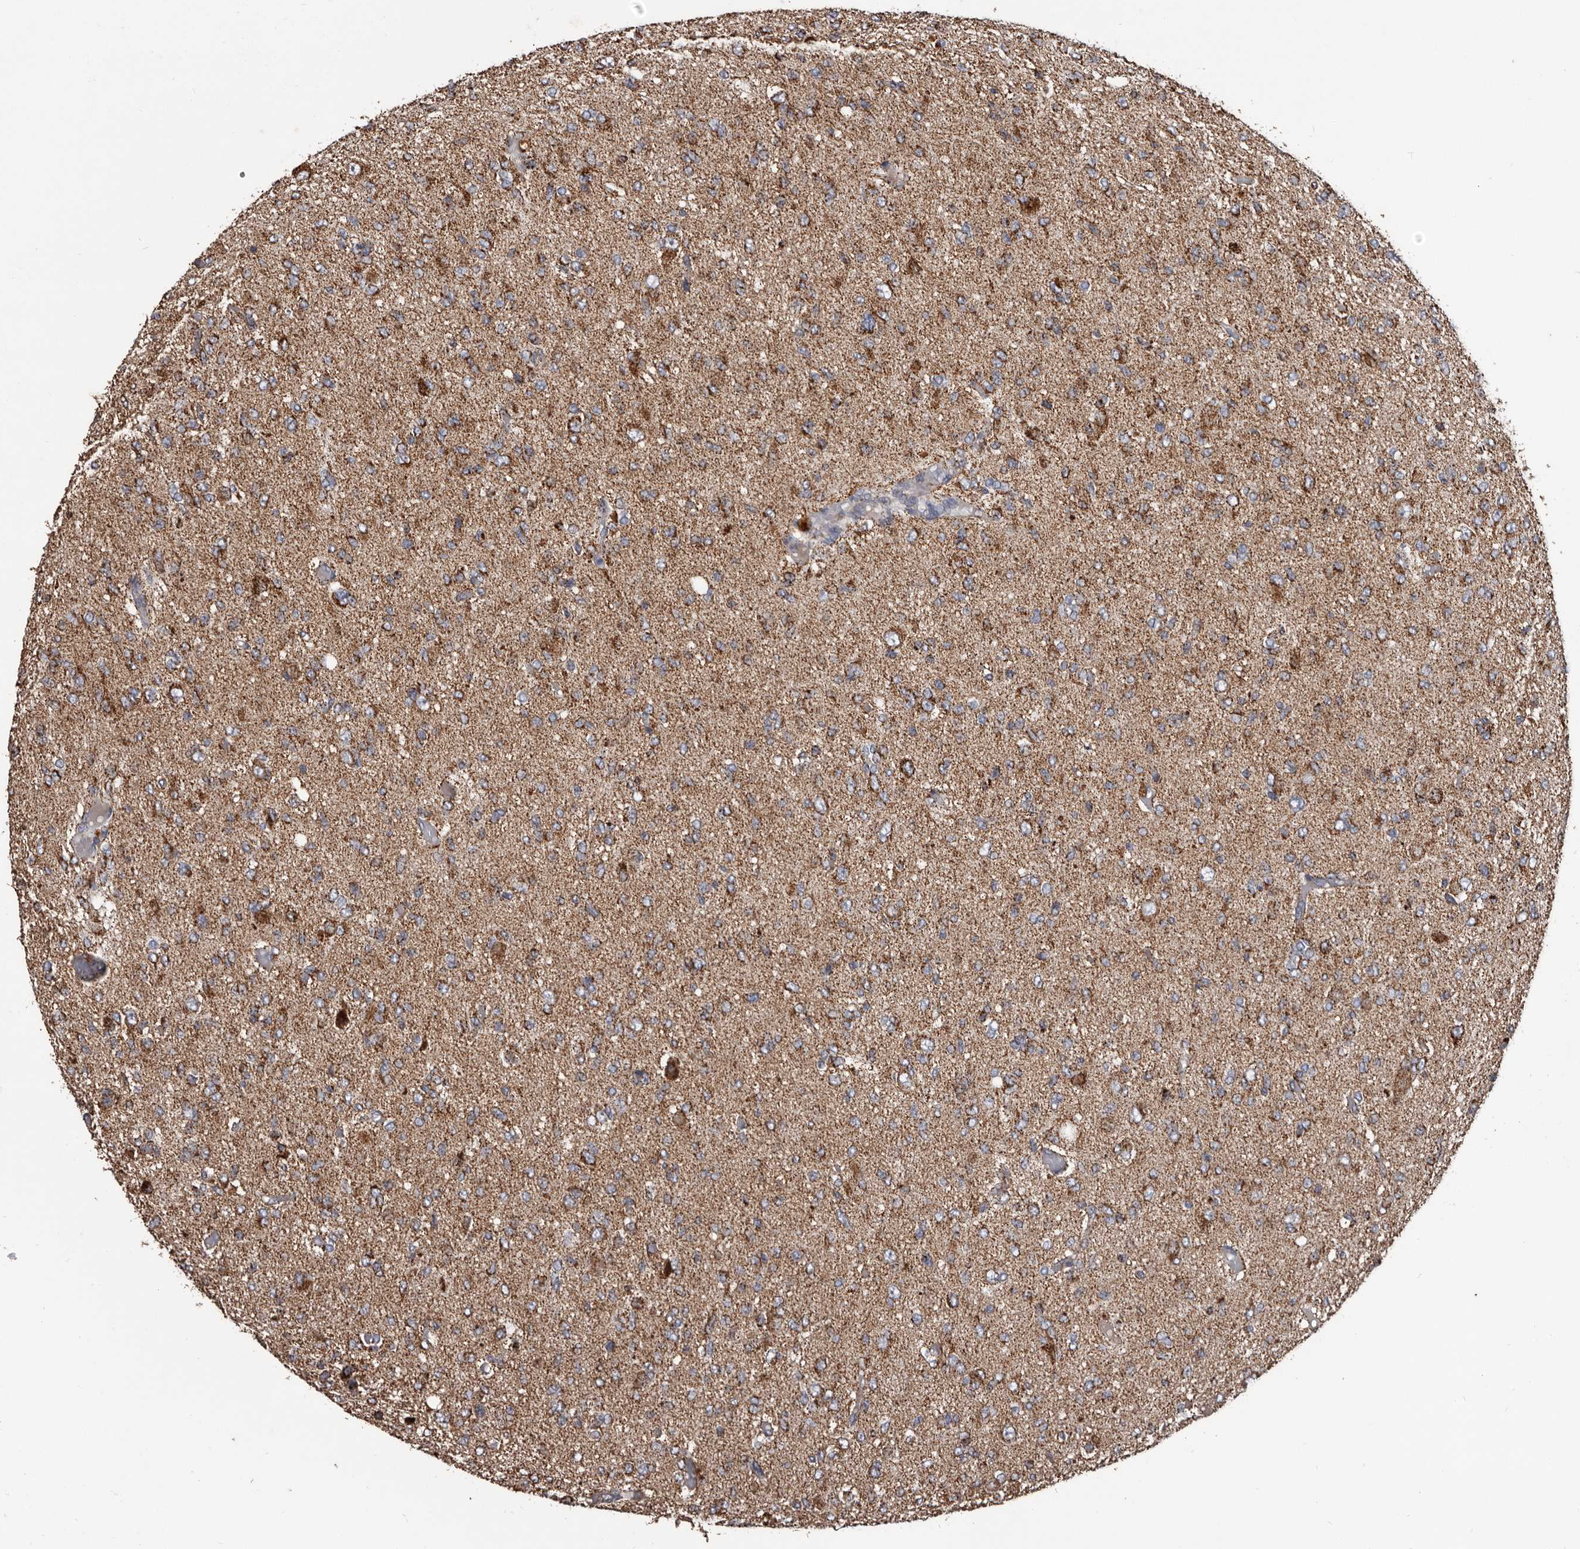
{"staining": {"intensity": "moderate", "quantity": ">75%", "location": "cytoplasmic/membranous"}, "tissue": "glioma", "cell_type": "Tumor cells", "image_type": "cancer", "snomed": [{"axis": "morphology", "description": "Glioma, malignant, High grade"}, {"axis": "topography", "description": "Brain"}], "caption": "This is a micrograph of immunohistochemistry staining of glioma, which shows moderate staining in the cytoplasmic/membranous of tumor cells.", "gene": "ALDH5A1", "patient": {"sex": "female", "age": 59}}